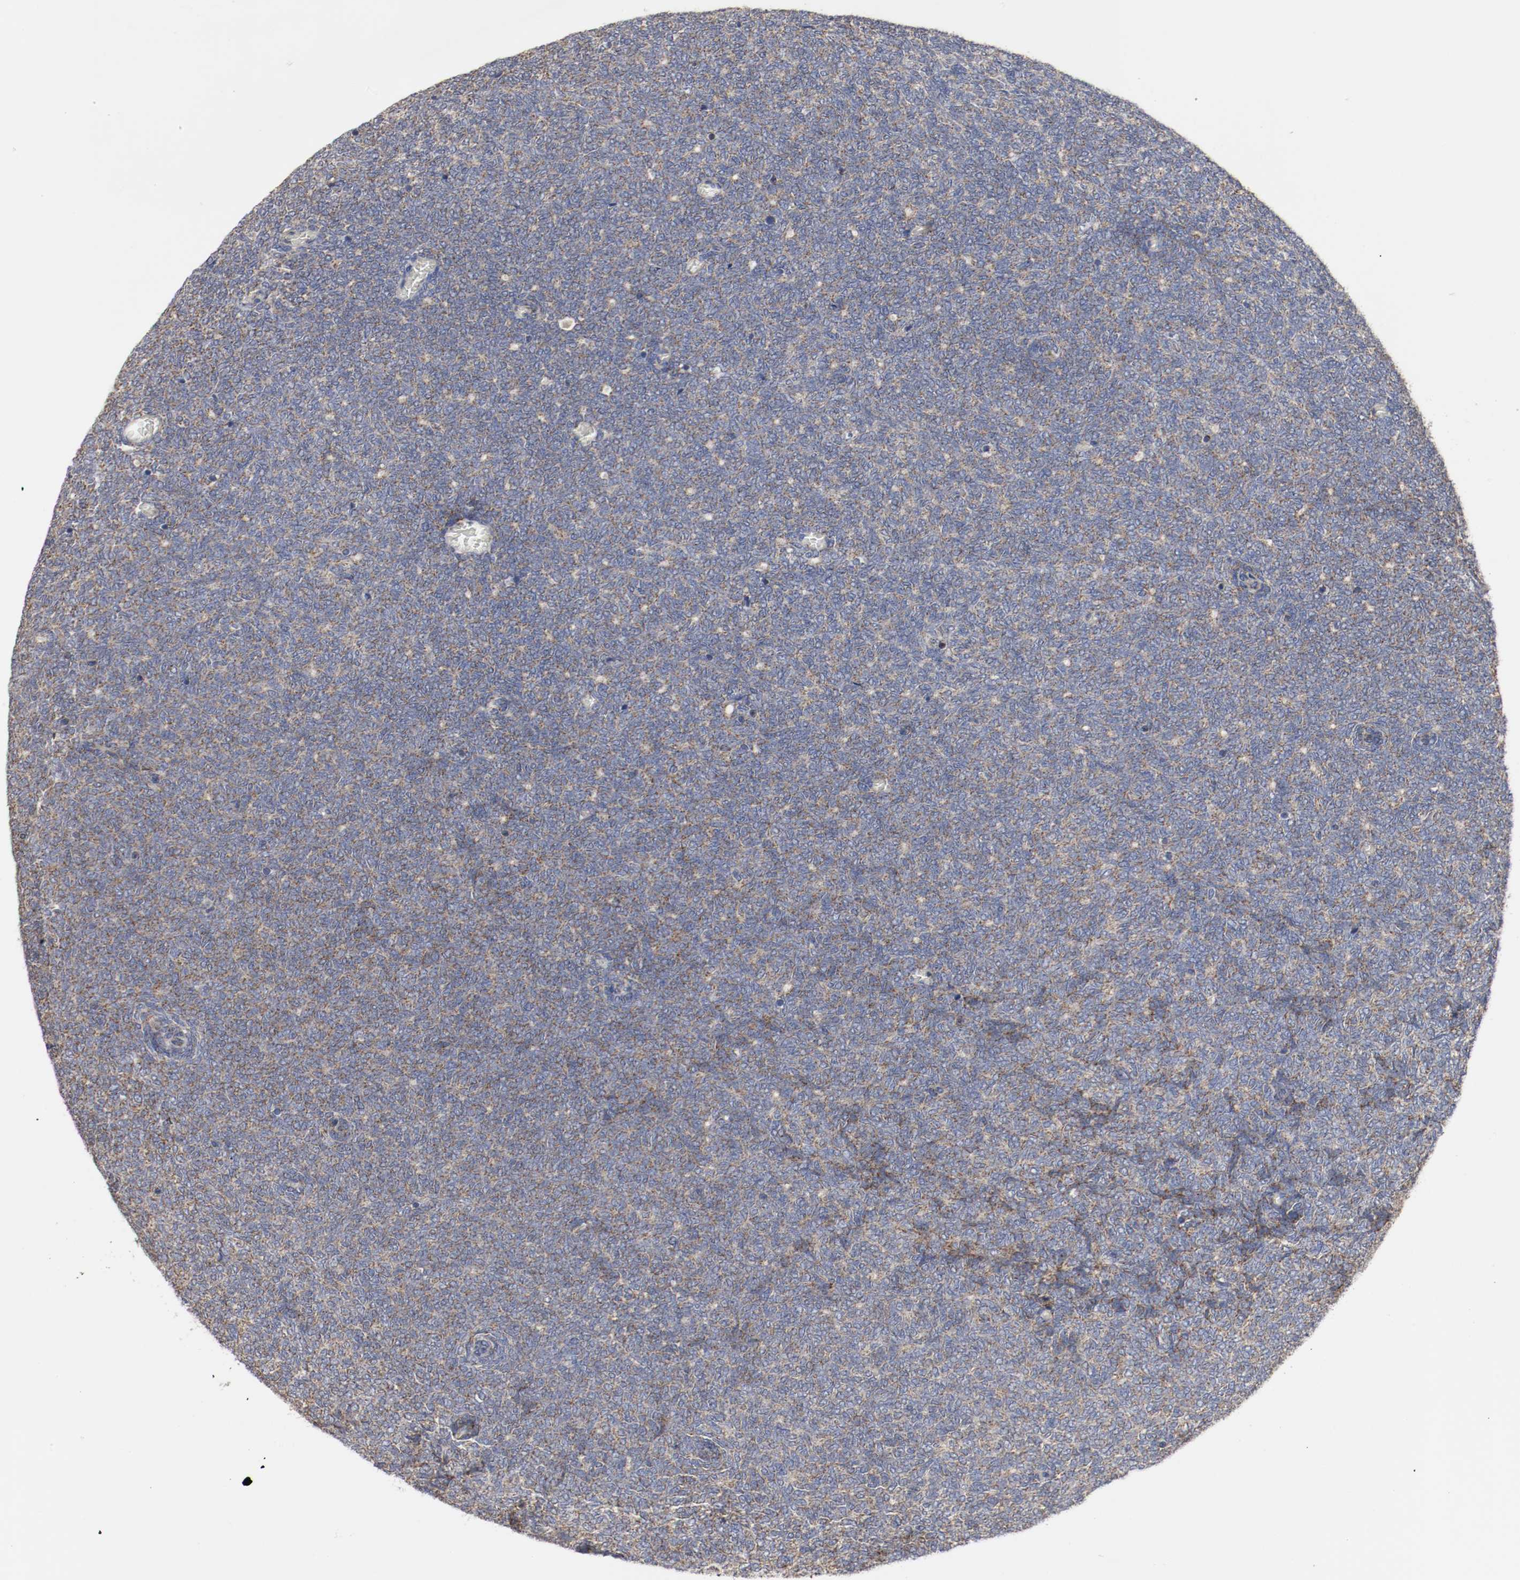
{"staining": {"intensity": "weak", "quantity": ">75%", "location": "cytoplasmic/membranous"}, "tissue": "renal cancer", "cell_type": "Tumor cells", "image_type": "cancer", "snomed": [{"axis": "morphology", "description": "Neoplasm, malignant, NOS"}, {"axis": "topography", "description": "Kidney"}], "caption": "Renal cancer (neoplasm (malignant)) stained with DAB (3,3'-diaminobenzidine) IHC shows low levels of weak cytoplasmic/membranous expression in approximately >75% of tumor cells.", "gene": "AFG3L2", "patient": {"sex": "male", "age": 28}}